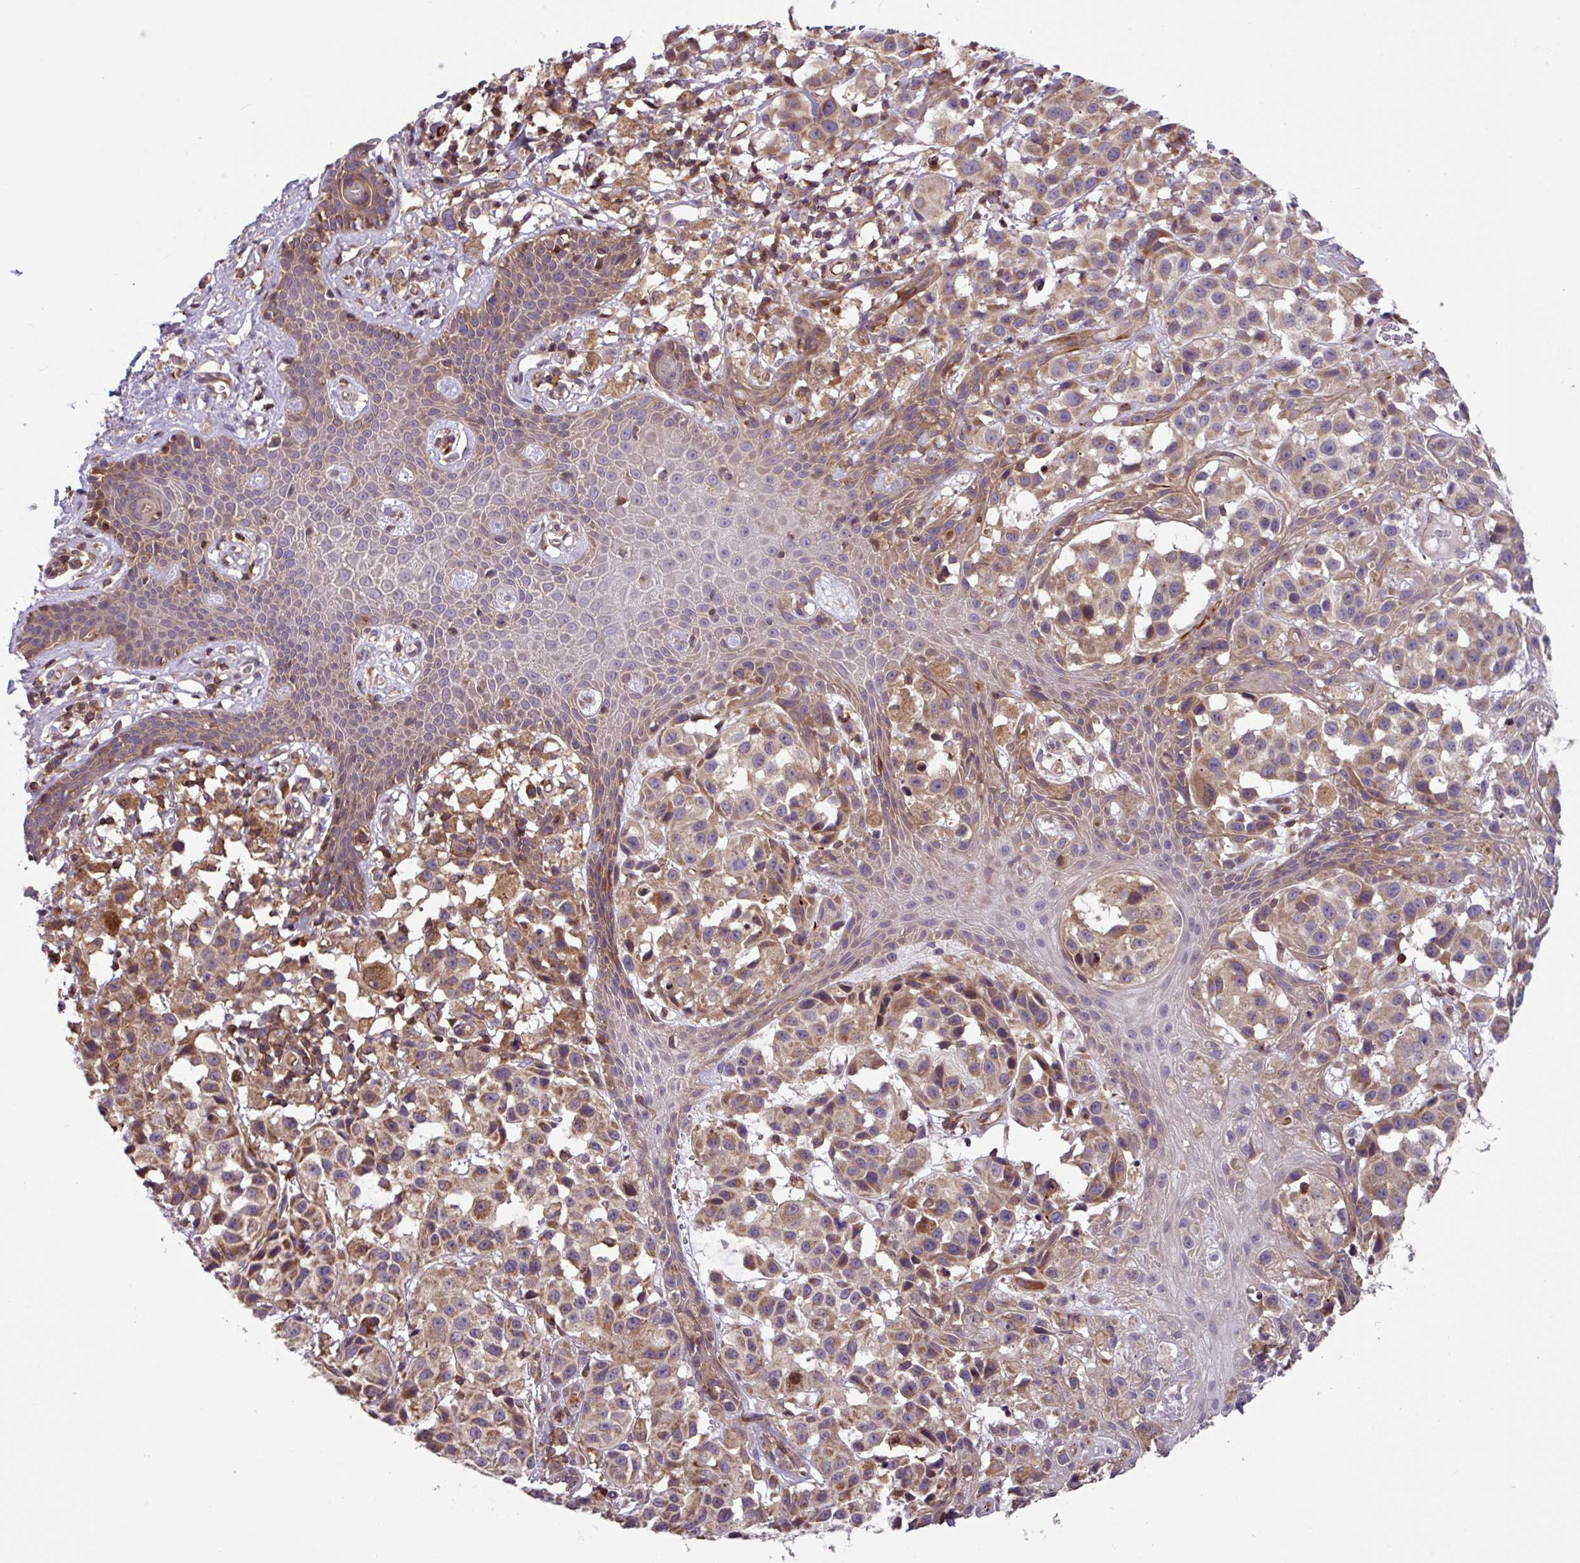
{"staining": {"intensity": "moderate", "quantity": ">75%", "location": "cytoplasmic/membranous"}, "tissue": "melanoma", "cell_type": "Tumor cells", "image_type": "cancer", "snomed": [{"axis": "morphology", "description": "Malignant melanoma, NOS"}, {"axis": "topography", "description": "Skin"}], "caption": "Malignant melanoma was stained to show a protein in brown. There is medium levels of moderate cytoplasmic/membranous expression in approximately >75% of tumor cells. The protein of interest is shown in brown color, while the nuclei are stained blue.", "gene": "PLEKHD1", "patient": {"sex": "male", "age": 39}}